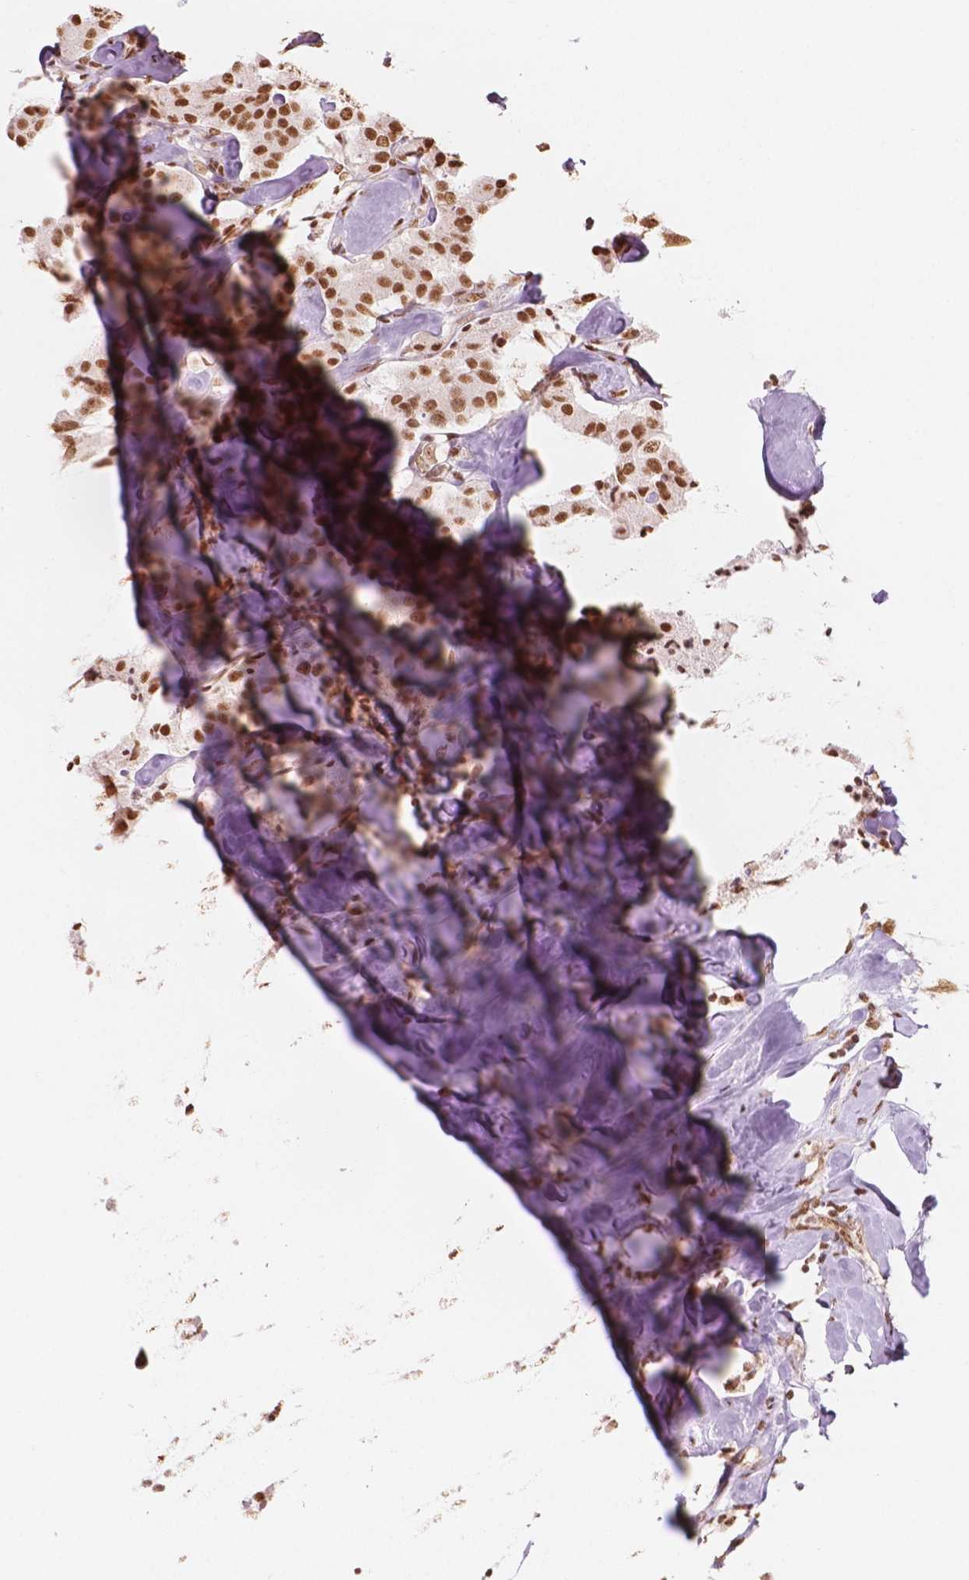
{"staining": {"intensity": "moderate", "quantity": ">75%", "location": "nuclear"}, "tissue": "carcinoid", "cell_type": "Tumor cells", "image_type": "cancer", "snomed": [{"axis": "morphology", "description": "Carcinoid, malignant, NOS"}, {"axis": "topography", "description": "Pancreas"}], "caption": "Protein expression analysis of human carcinoid reveals moderate nuclear staining in about >75% of tumor cells. The staining was performed using DAB, with brown indicating positive protein expression. Nuclei are stained blue with hematoxylin.", "gene": "GTF3C5", "patient": {"sex": "male", "age": 41}}